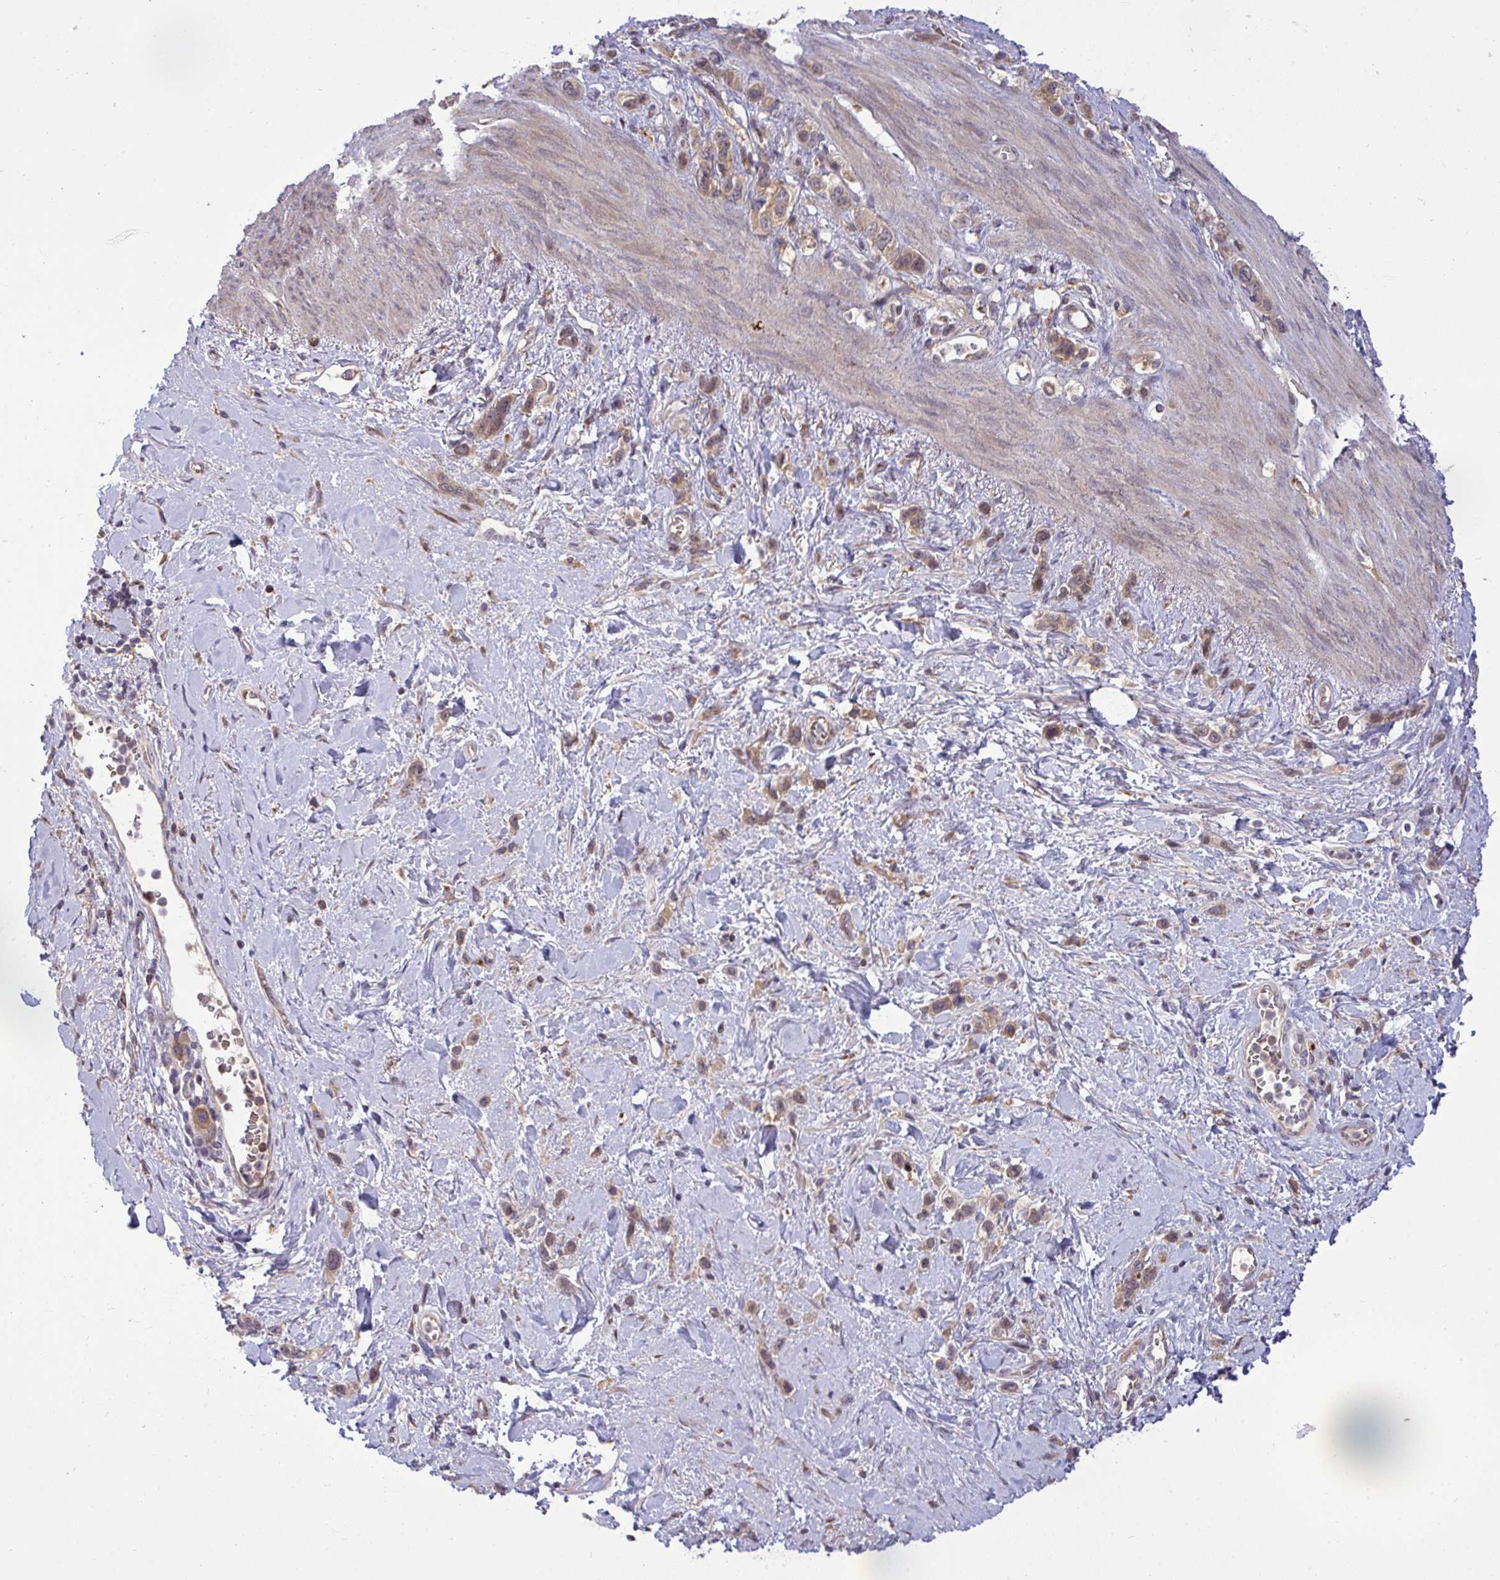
{"staining": {"intensity": "moderate", "quantity": ">75%", "location": "cytoplasmic/membranous"}, "tissue": "stomach cancer", "cell_type": "Tumor cells", "image_type": "cancer", "snomed": [{"axis": "morphology", "description": "Adenocarcinoma, NOS"}, {"axis": "topography", "description": "Stomach"}], "caption": "High-magnification brightfield microscopy of stomach adenocarcinoma stained with DAB (brown) and counterstained with hematoxylin (blue). tumor cells exhibit moderate cytoplasmic/membranous expression is appreciated in about>75% of cells. Ihc stains the protein in brown and the nuclei are stained blue.", "gene": "SLC9A6", "patient": {"sex": "female", "age": 65}}